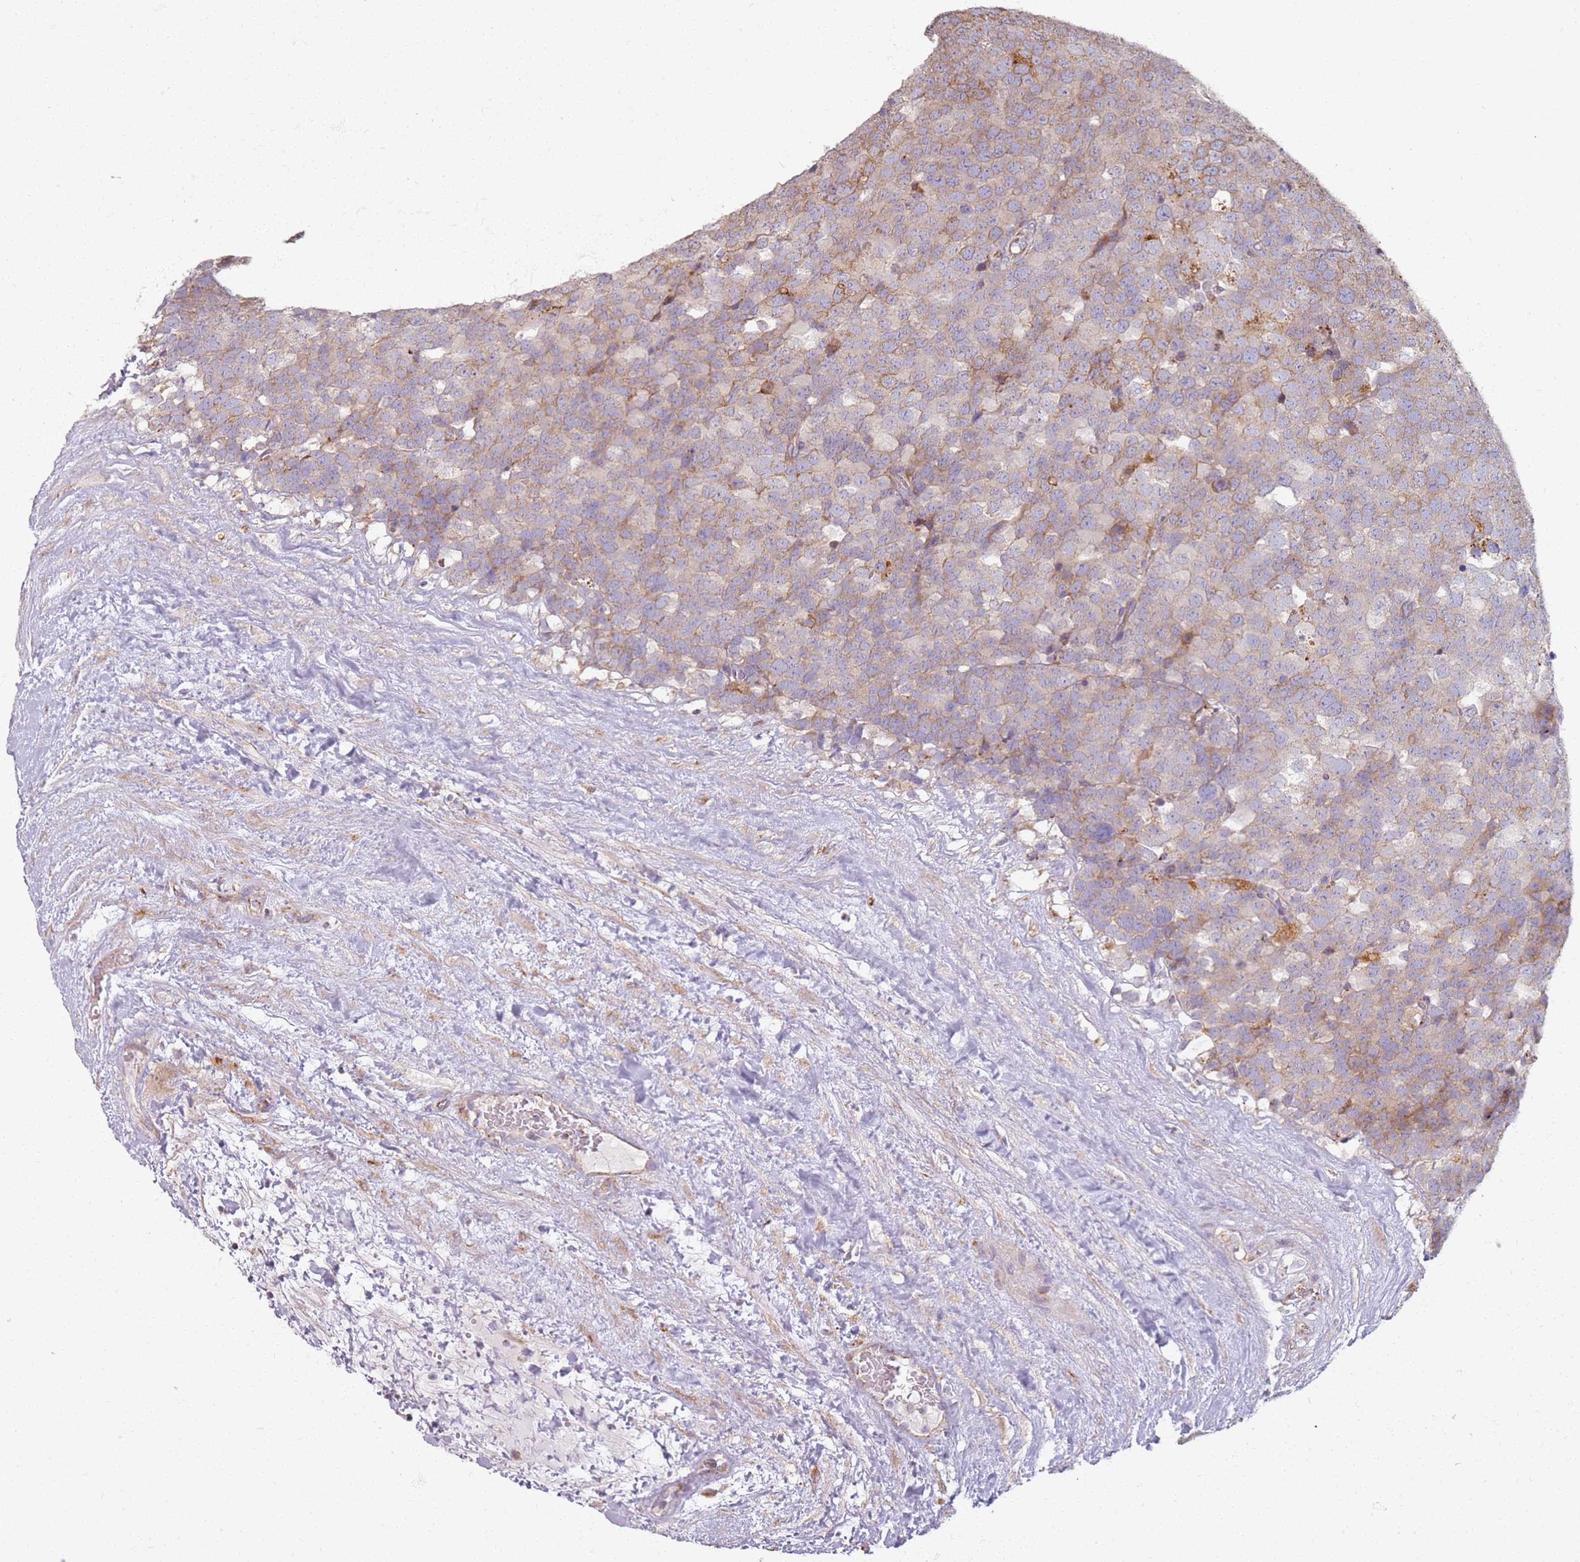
{"staining": {"intensity": "weak", "quantity": ">75%", "location": "cytoplasmic/membranous"}, "tissue": "testis cancer", "cell_type": "Tumor cells", "image_type": "cancer", "snomed": [{"axis": "morphology", "description": "Seminoma, NOS"}, {"axis": "topography", "description": "Testis"}], "caption": "Seminoma (testis) stained with a brown dye exhibits weak cytoplasmic/membranous positive staining in approximately >75% of tumor cells.", "gene": "PROKR2", "patient": {"sex": "male", "age": 71}}